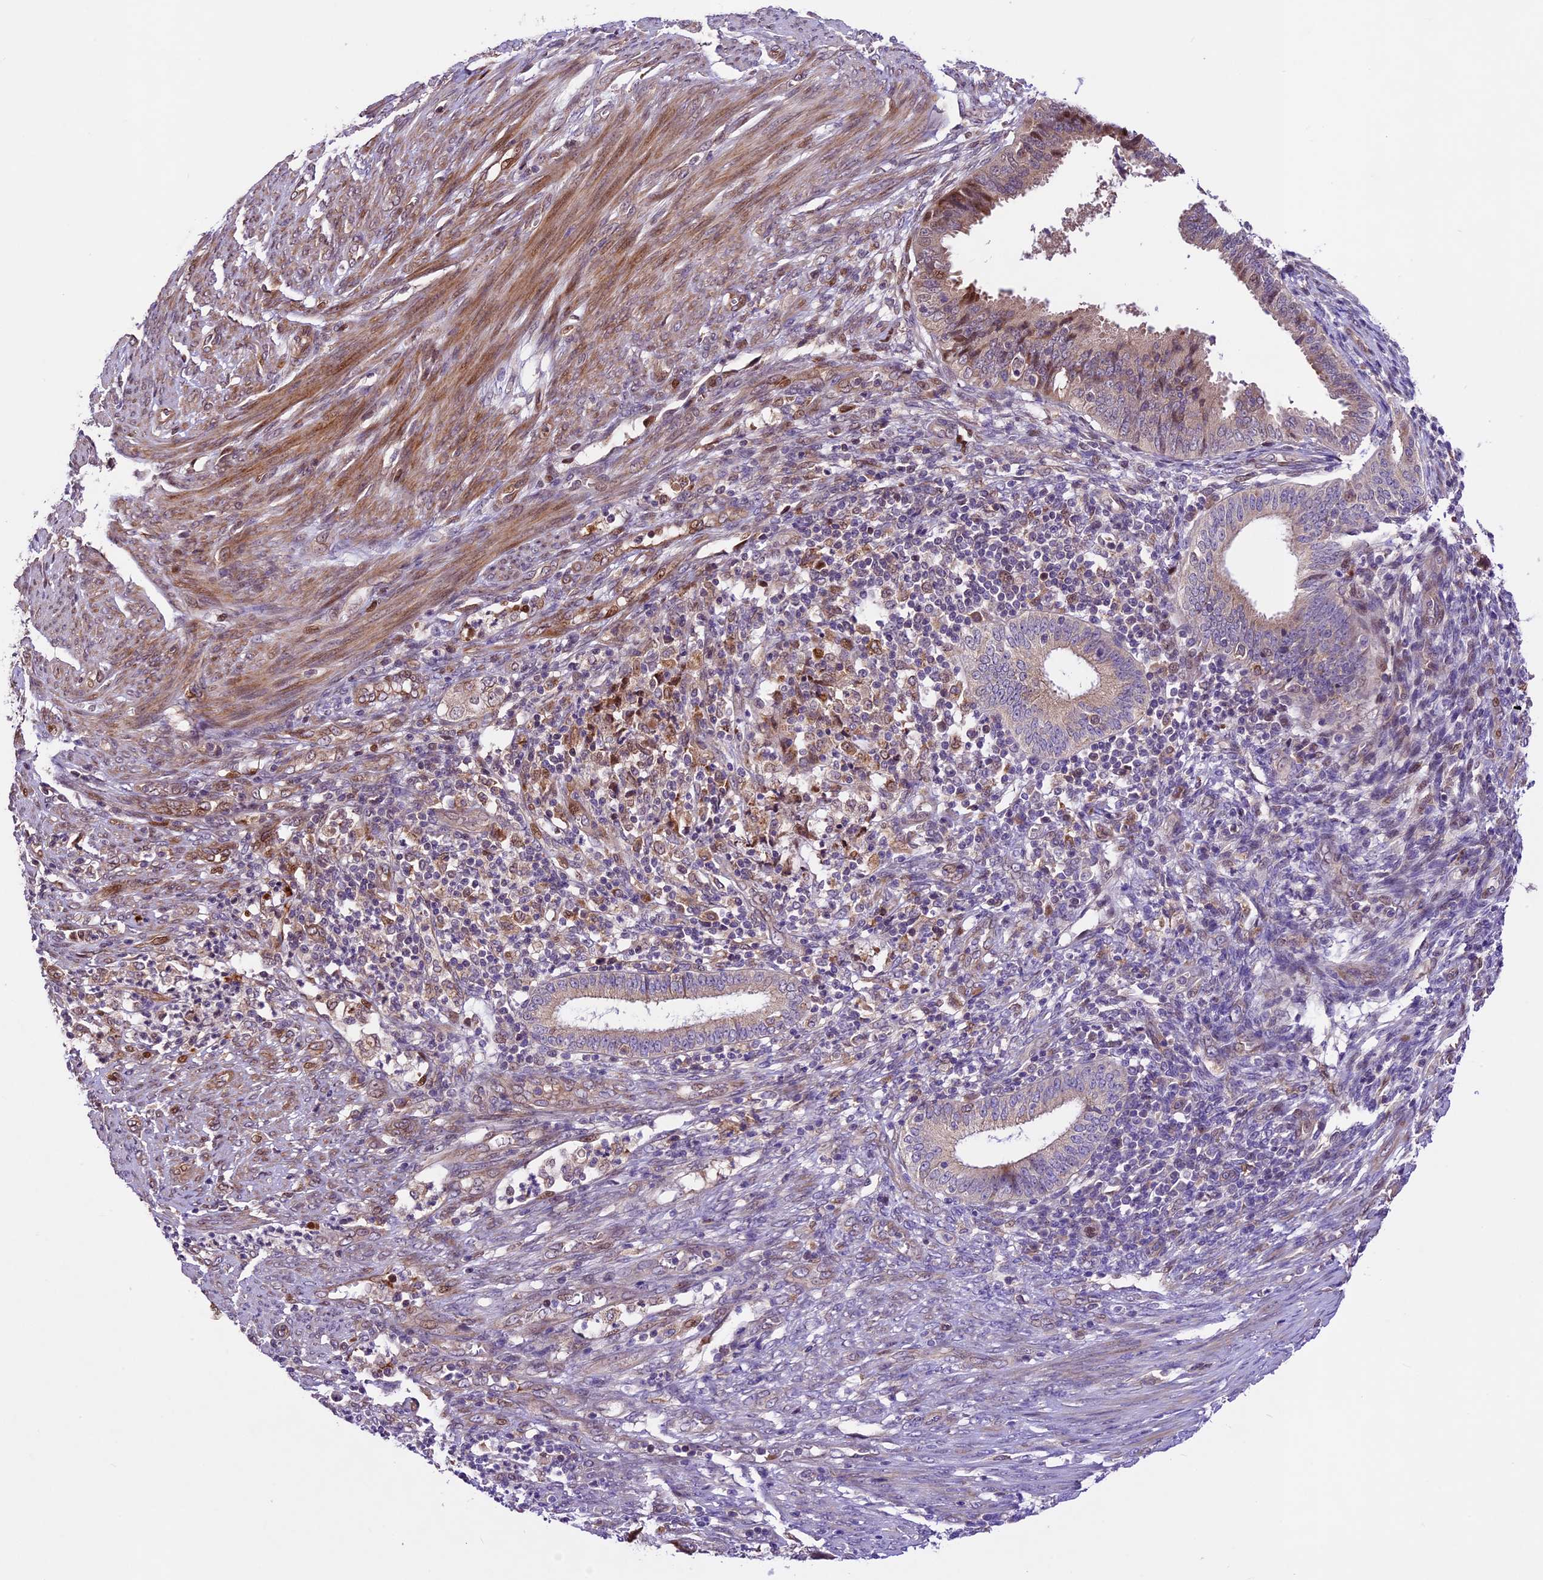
{"staining": {"intensity": "weak", "quantity": "<25%", "location": "cytoplasmic/membranous"}, "tissue": "endometrial cancer", "cell_type": "Tumor cells", "image_type": "cancer", "snomed": [{"axis": "morphology", "description": "Adenocarcinoma, NOS"}, {"axis": "topography", "description": "Endometrium"}], "caption": "IHC image of neoplastic tissue: human endometrial cancer stained with DAB (3,3'-diaminobenzidine) displays no significant protein positivity in tumor cells.", "gene": "CCSER1", "patient": {"sex": "female", "age": 51}}